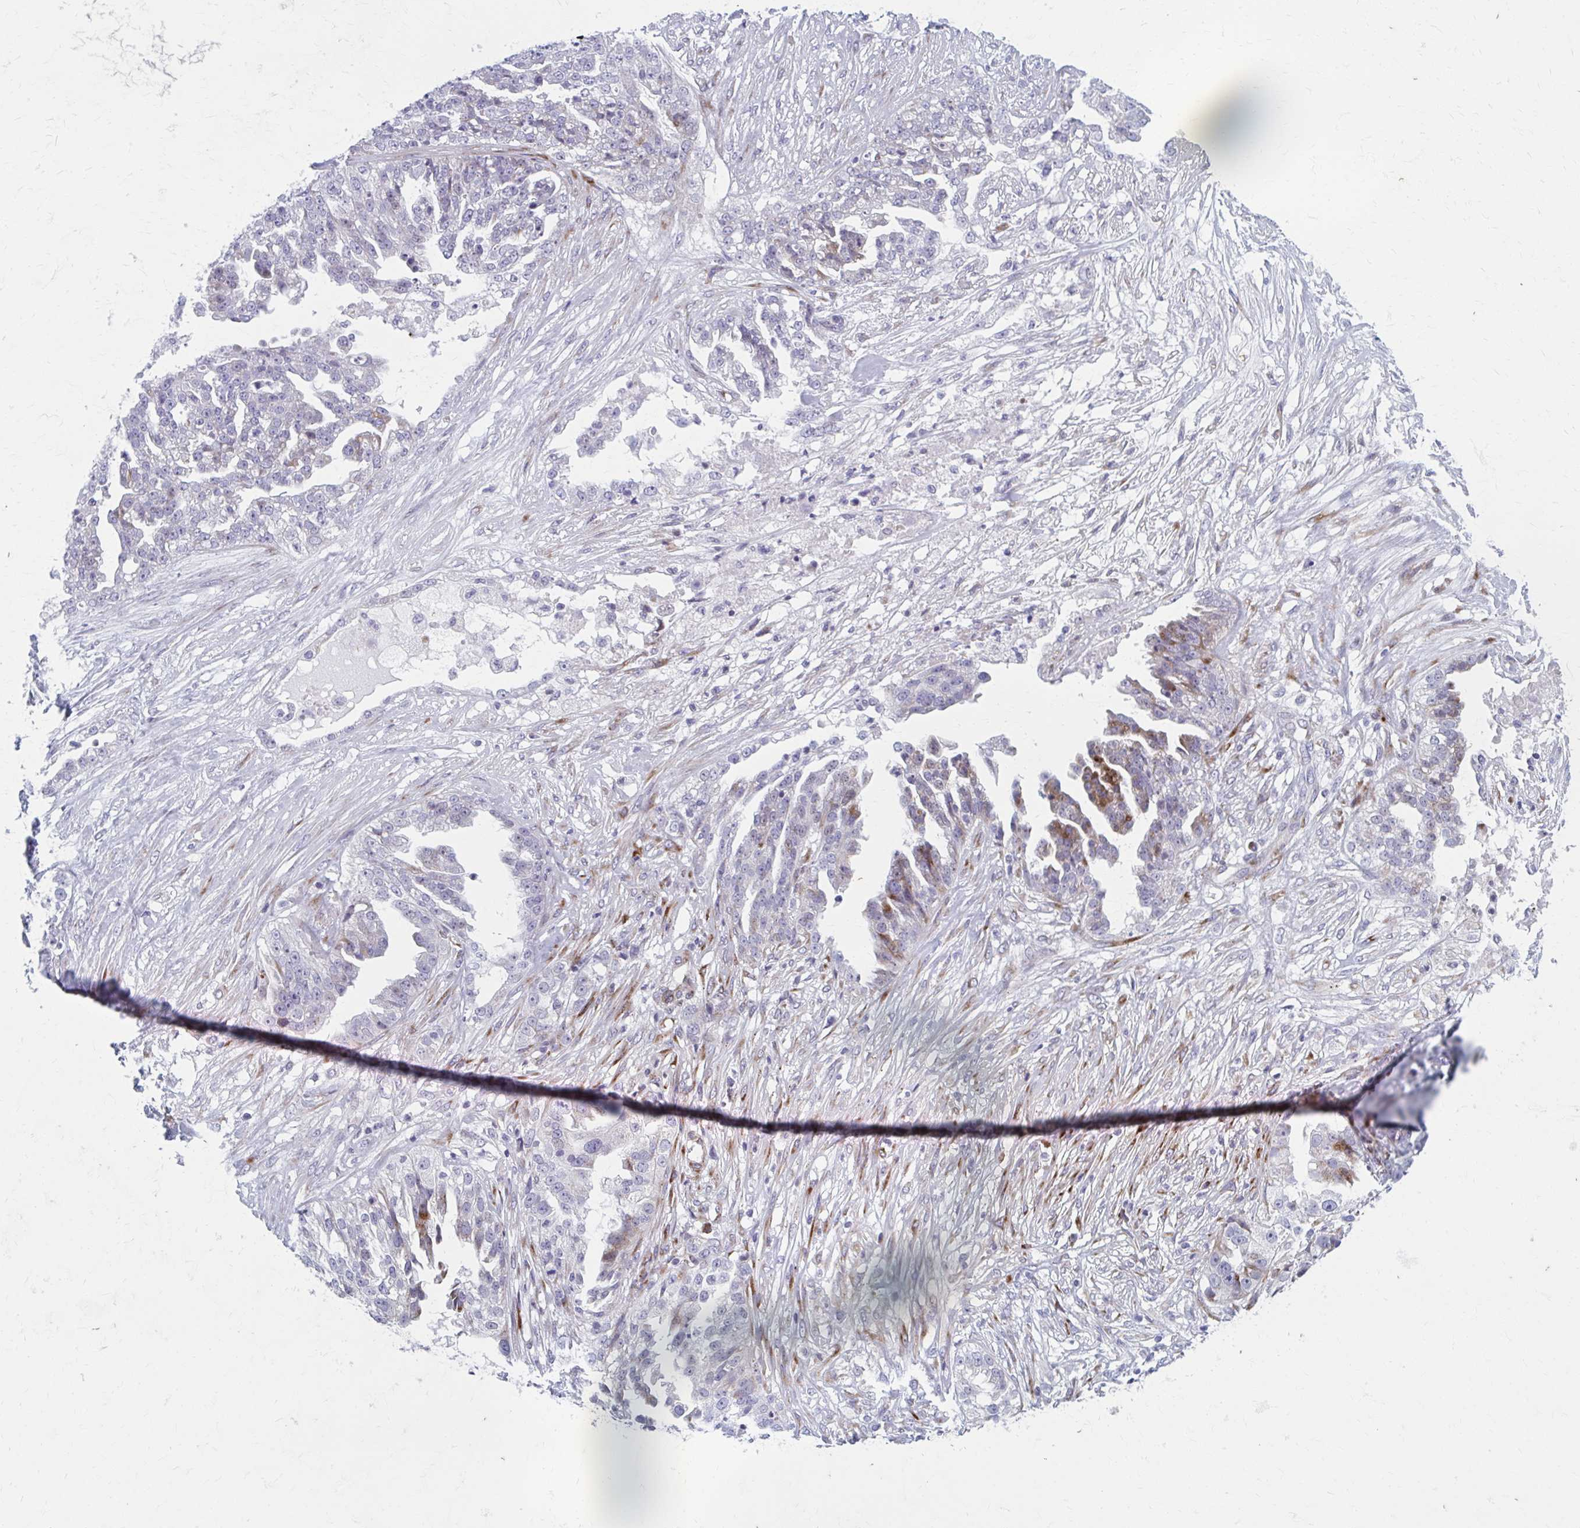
{"staining": {"intensity": "negative", "quantity": "none", "location": "none"}, "tissue": "ovarian cancer", "cell_type": "Tumor cells", "image_type": "cancer", "snomed": [{"axis": "morphology", "description": "Cystadenocarcinoma, serous, NOS"}, {"axis": "topography", "description": "Ovary"}], "caption": "An immunohistochemistry micrograph of ovarian serous cystadenocarcinoma is shown. There is no staining in tumor cells of ovarian serous cystadenocarcinoma.", "gene": "OLFM2", "patient": {"sex": "female", "age": 58}}